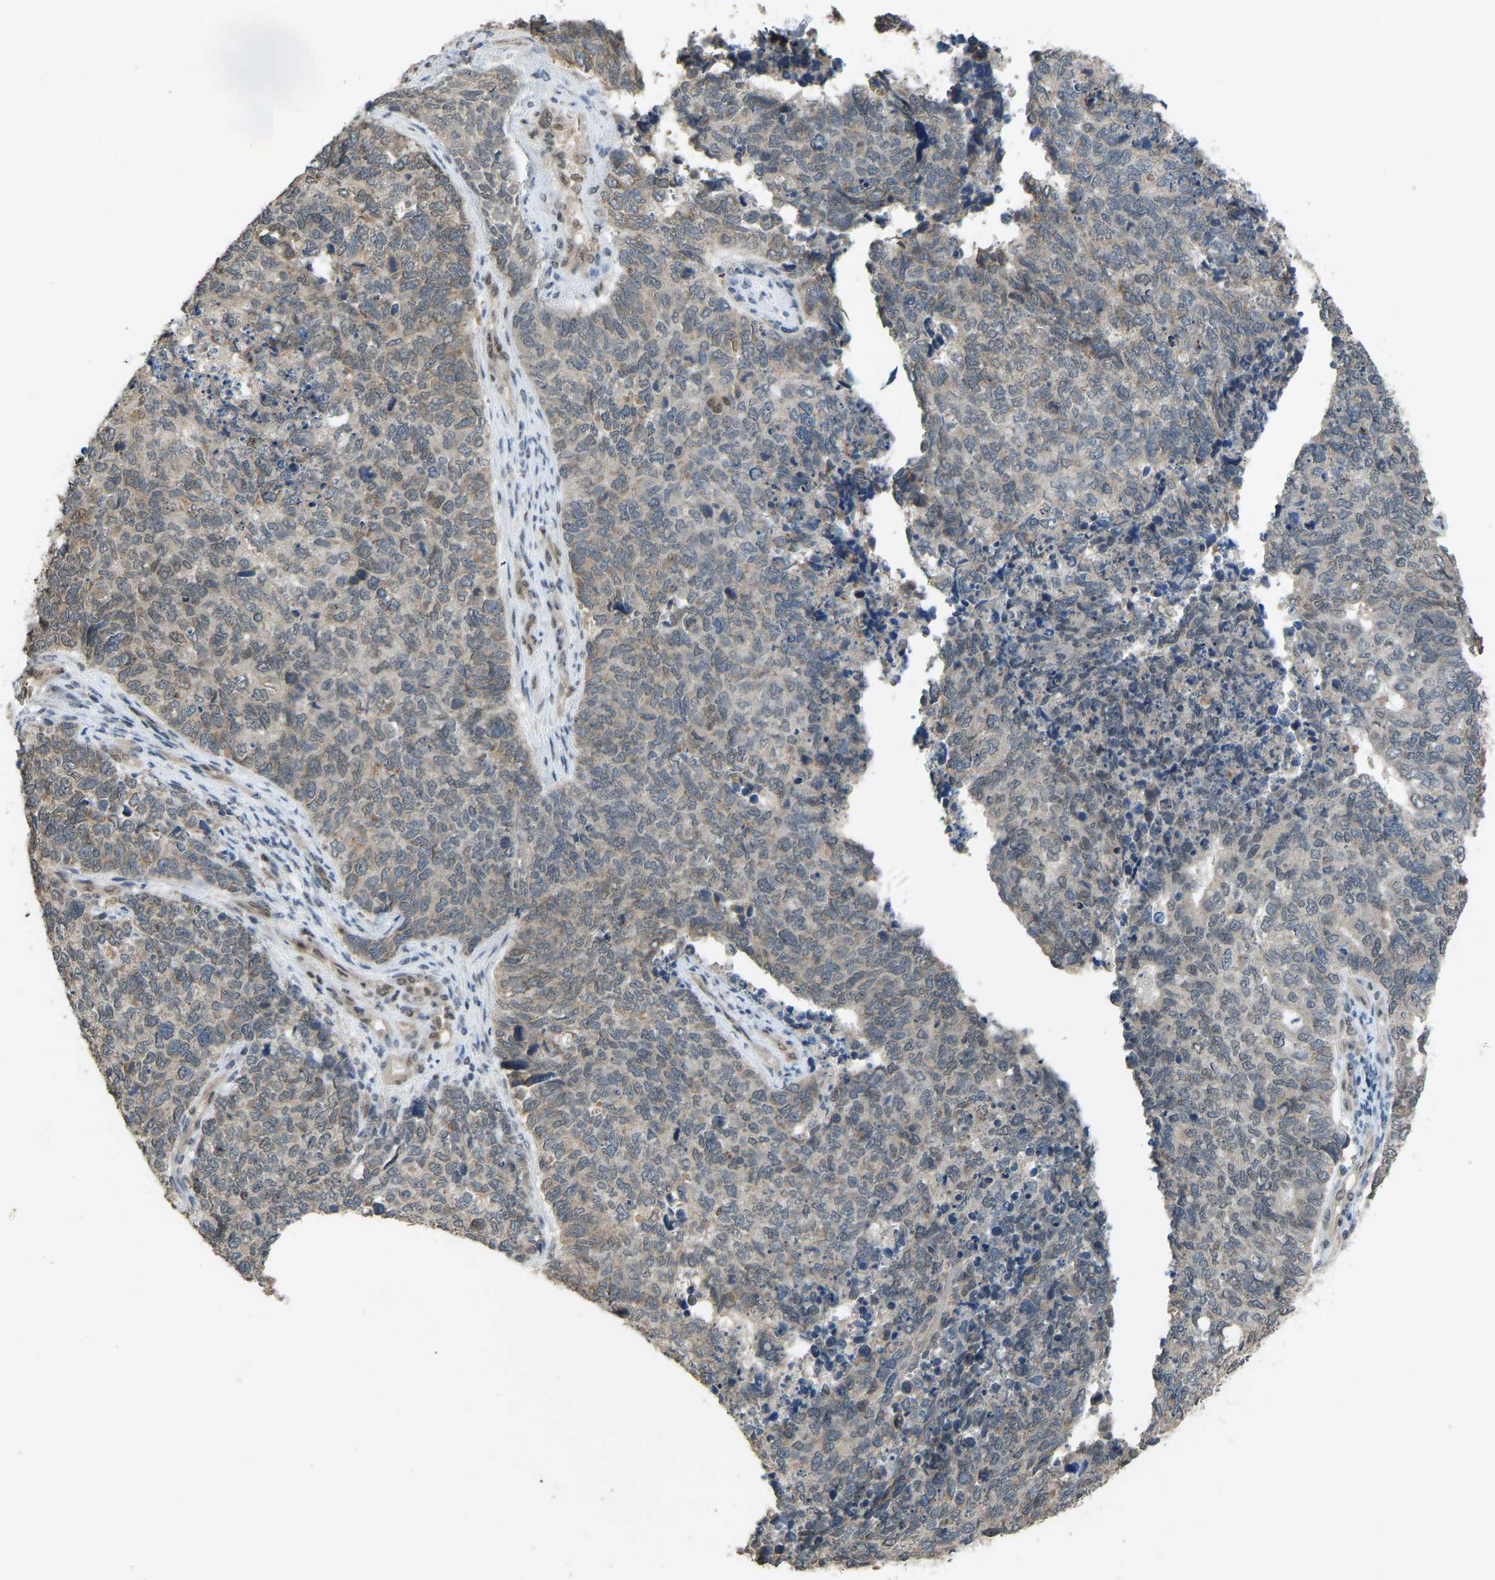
{"staining": {"intensity": "weak", "quantity": "<25%", "location": "nuclear"}, "tissue": "cervical cancer", "cell_type": "Tumor cells", "image_type": "cancer", "snomed": [{"axis": "morphology", "description": "Squamous cell carcinoma, NOS"}, {"axis": "topography", "description": "Cervix"}], "caption": "Cervical cancer (squamous cell carcinoma) was stained to show a protein in brown. There is no significant expression in tumor cells. Nuclei are stained in blue.", "gene": "KPNA6", "patient": {"sex": "female", "age": 63}}